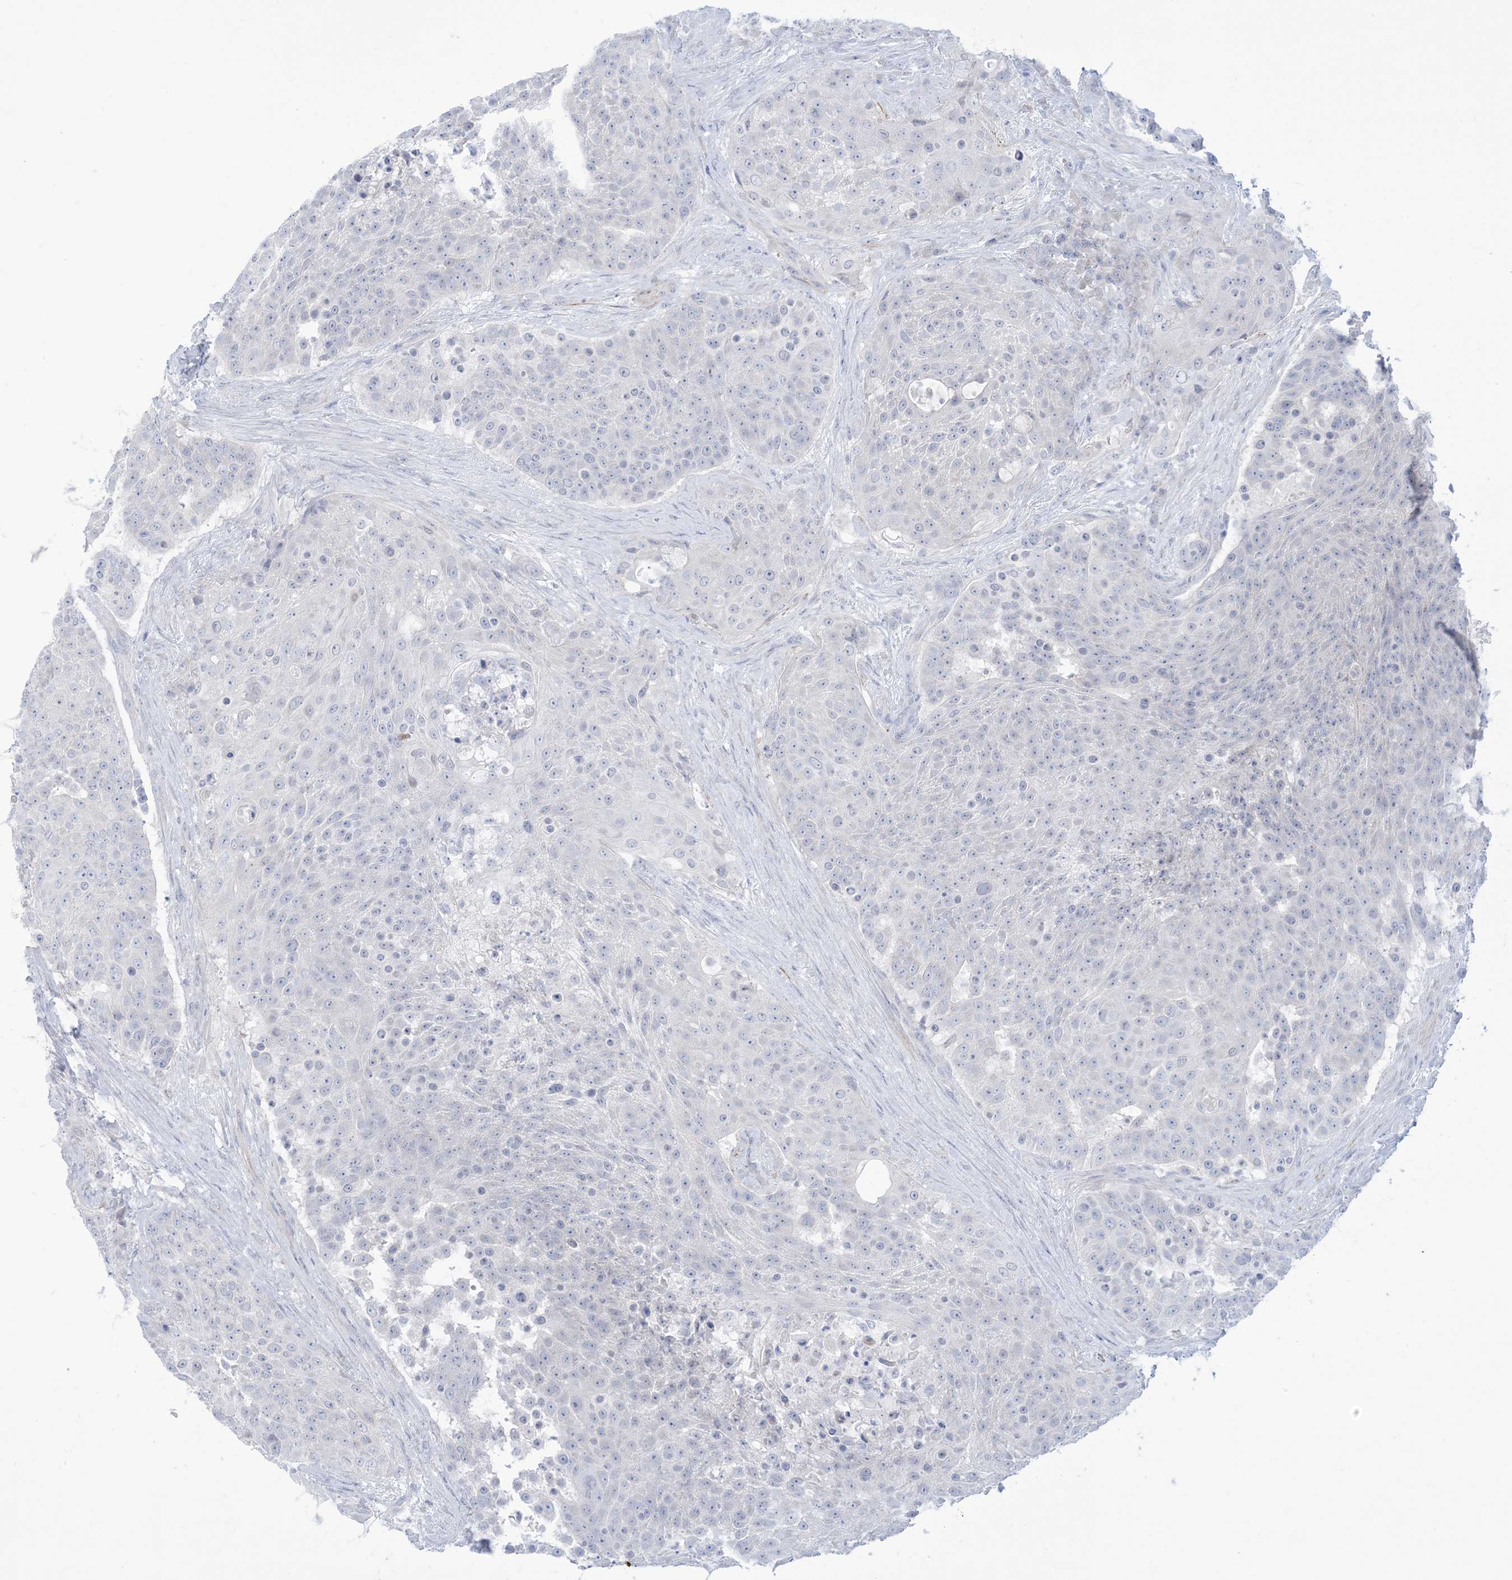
{"staining": {"intensity": "negative", "quantity": "none", "location": "none"}, "tissue": "urothelial cancer", "cell_type": "Tumor cells", "image_type": "cancer", "snomed": [{"axis": "morphology", "description": "Urothelial carcinoma, High grade"}, {"axis": "topography", "description": "Urinary bladder"}], "caption": "Immunohistochemistry of high-grade urothelial carcinoma displays no staining in tumor cells. (DAB immunohistochemistry (IHC), high magnification).", "gene": "MARS2", "patient": {"sex": "female", "age": 63}}